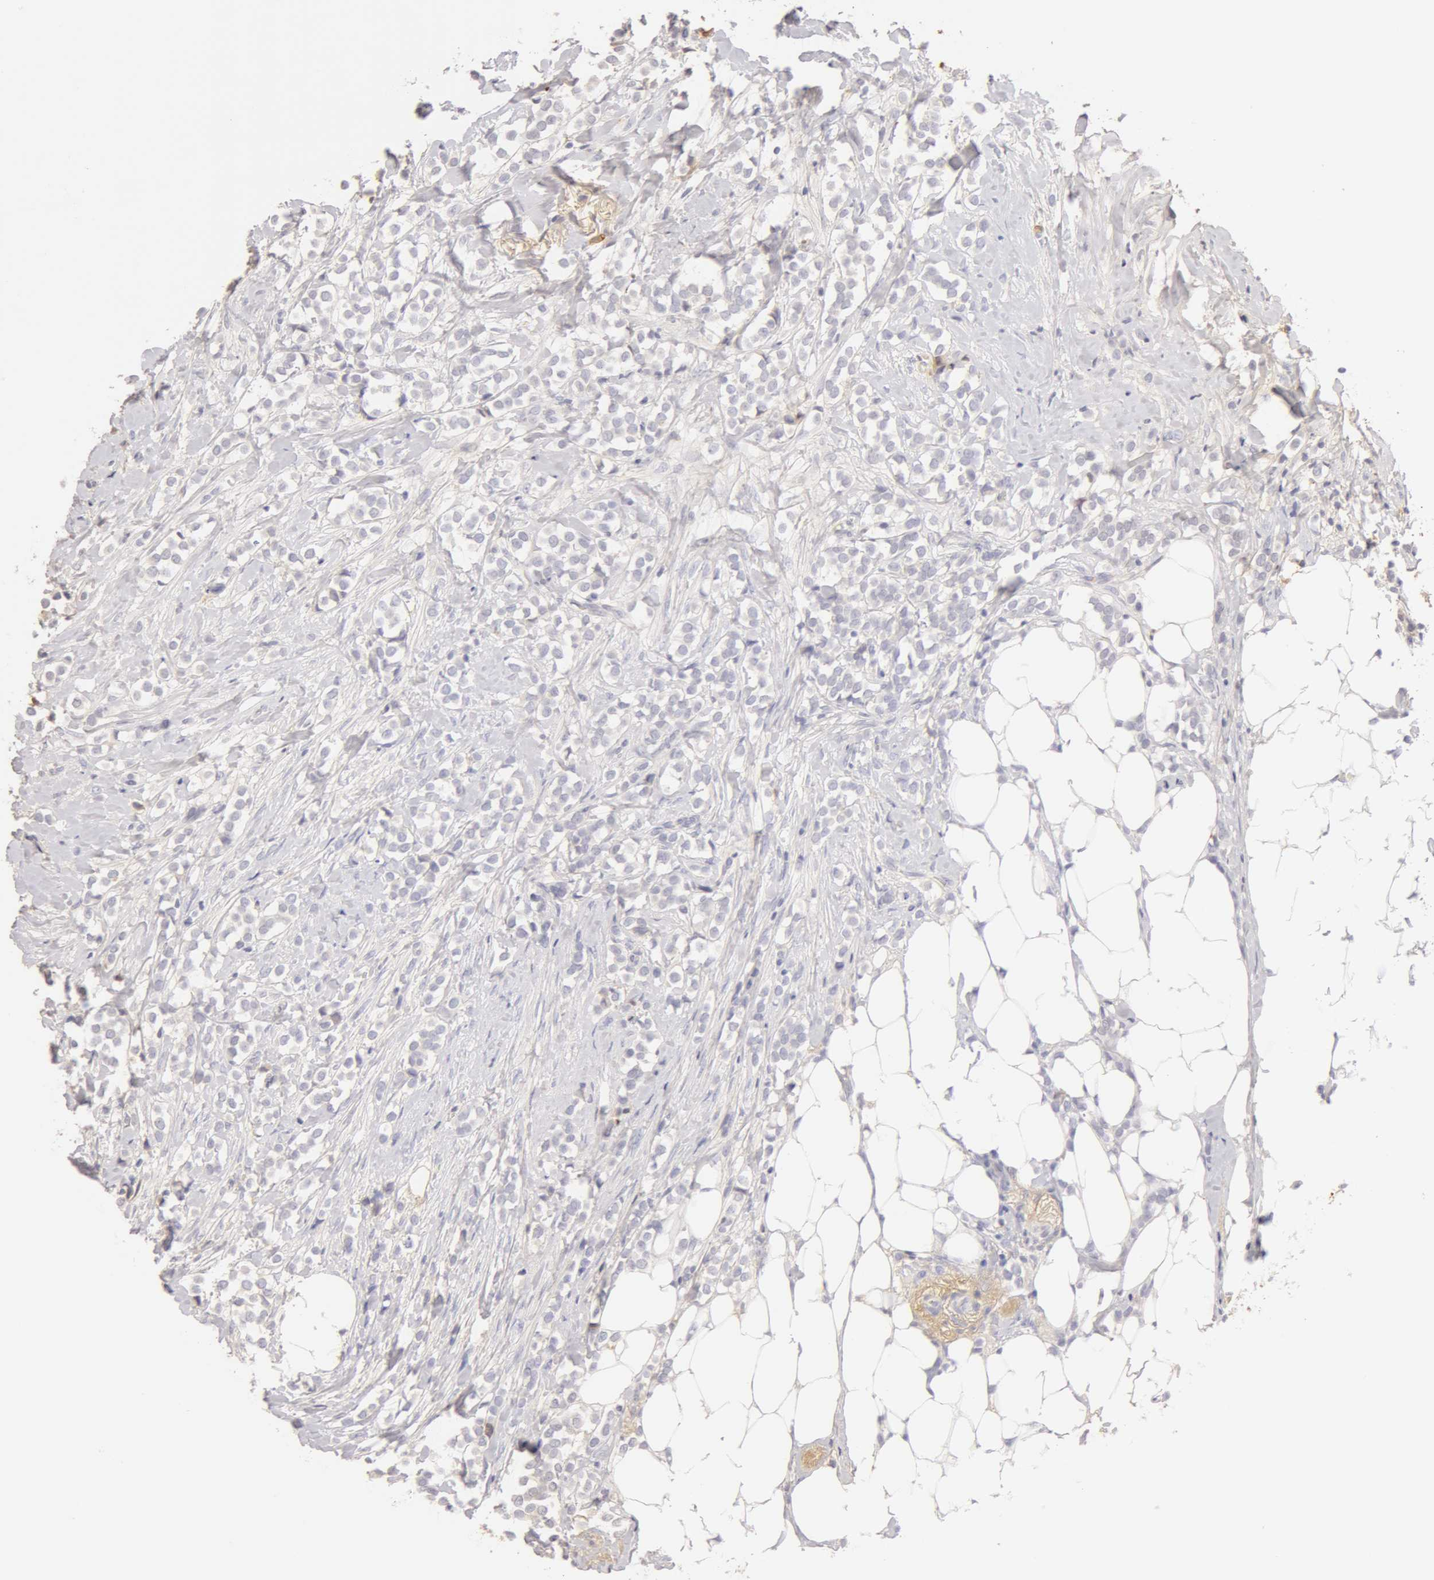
{"staining": {"intensity": "negative", "quantity": "none", "location": "none"}, "tissue": "breast cancer", "cell_type": "Tumor cells", "image_type": "cancer", "snomed": [{"axis": "morphology", "description": "Lobular carcinoma"}, {"axis": "topography", "description": "Breast"}], "caption": "Breast cancer (lobular carcinoma) was stained to show a protein in brown. There is no significant staining in tumor cells.", "gene": "GC", "patient": {"sex": "female", "age": 56}}